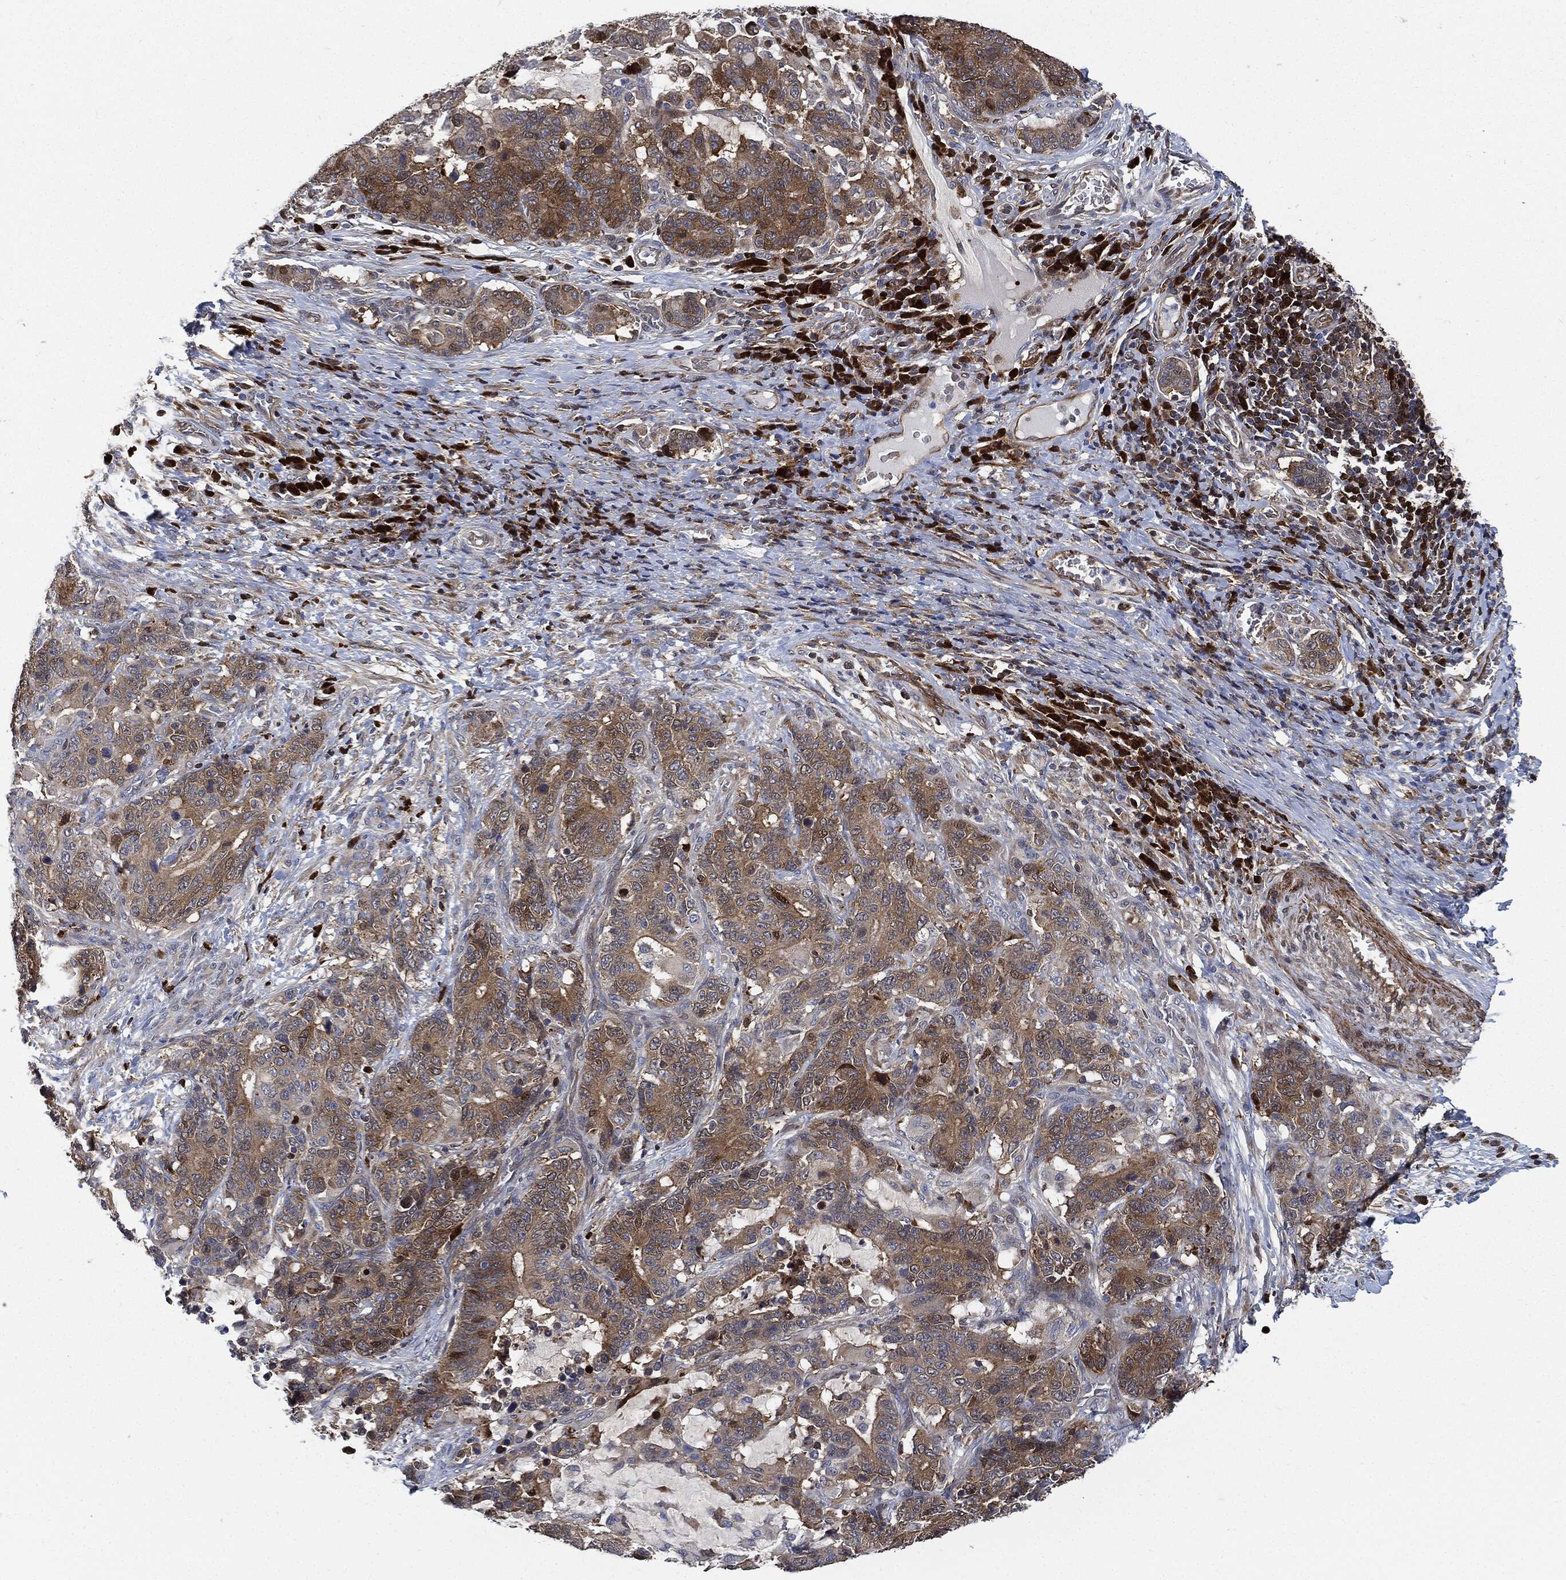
{"staining": {"intensity": "moderate", "quantity": ">75%", "location": "cytoplasmic/membranous"}, "tissue": "stomach cancer", "cell_type": "Tumor cells", "image_type": "cancer", "snomed": [{"axis": "morphology", "description": "Normal tissue, NOS"}, {"axis": "morphology", "description": "Adenocarcinoma, NOS"}, {"axis": "topography", "description": "Stomach"}], "caption": "Immunohistochemistry histopathology image of neoplastic tissue: human stomach cancer (adenocarcinoma) stained using immunohistochemistry (IHC) demonstrates medium levels of moderate protein expression localized specifically in the cytoplasmic/membranous of tumor cells, appearing as a cytoplasmic/membranous brown color.", "gene": "PRDX2", "patient": {"sex": "female", "age": 64}}